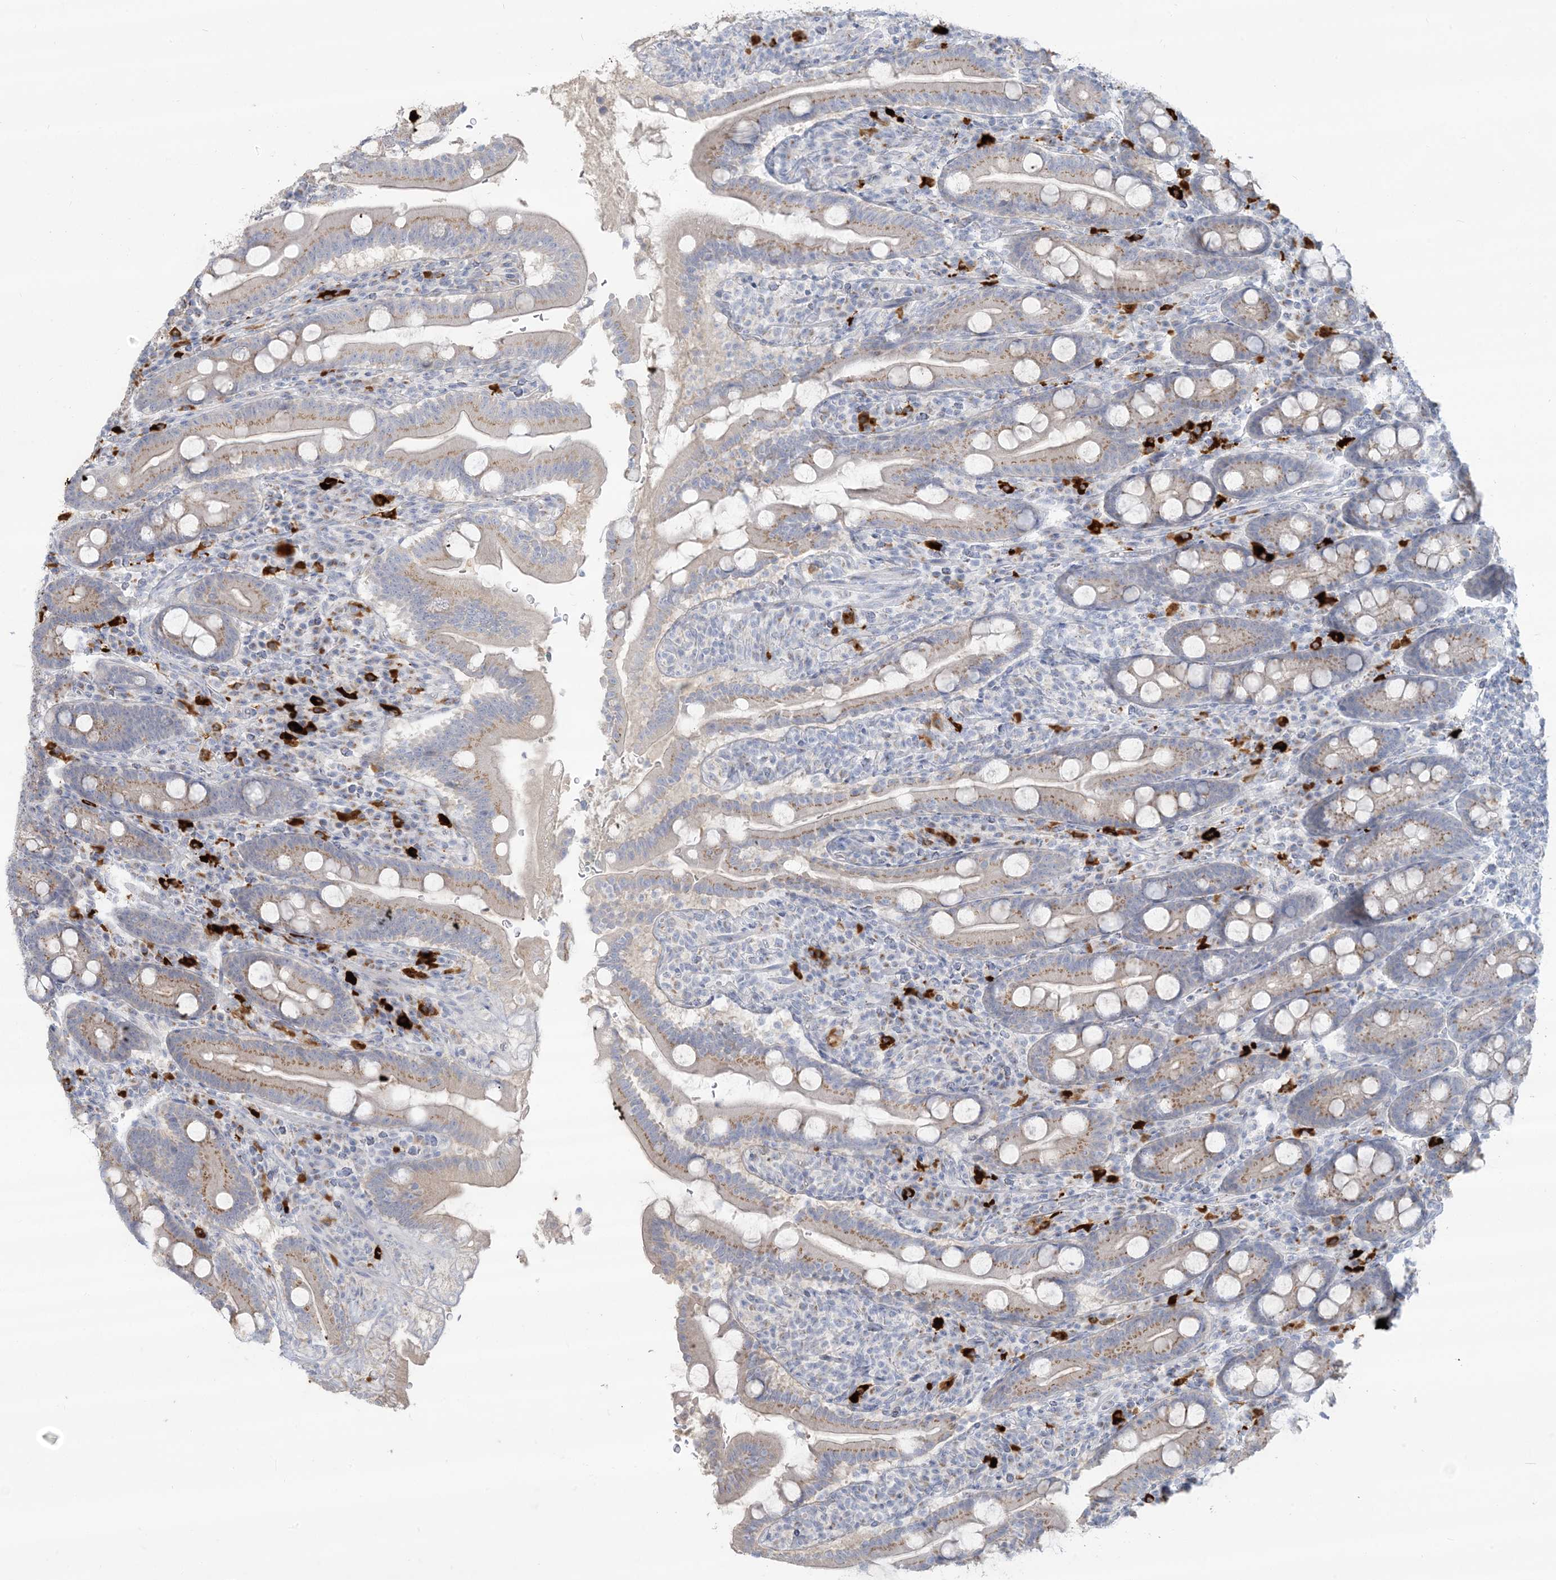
{"staining": {"intensity": "moderate", "quantity": ">75%", "location": "cytoplasmic/membranous"}, "tissue": "duodenum", "cell_type": "Glandular cells", "image_type": "normal", "snomed": [{"axis": "morphology", "description": "Normal tissue, NOS"}, {"axis": "topography", "description": "Duodenum"}], "caption": "Immunohistochemistry (IHC) image of normal duodenum: duodenum stained using immunohistochemistry shows medium levels of moderate protein expression localized specifically in the cytoplasmic/membranous of glandular cells, appearing as a cytoplasmic/membranous brown color.", "gene": "SCML1", "patient": {"sex": "male", "age": 35}}